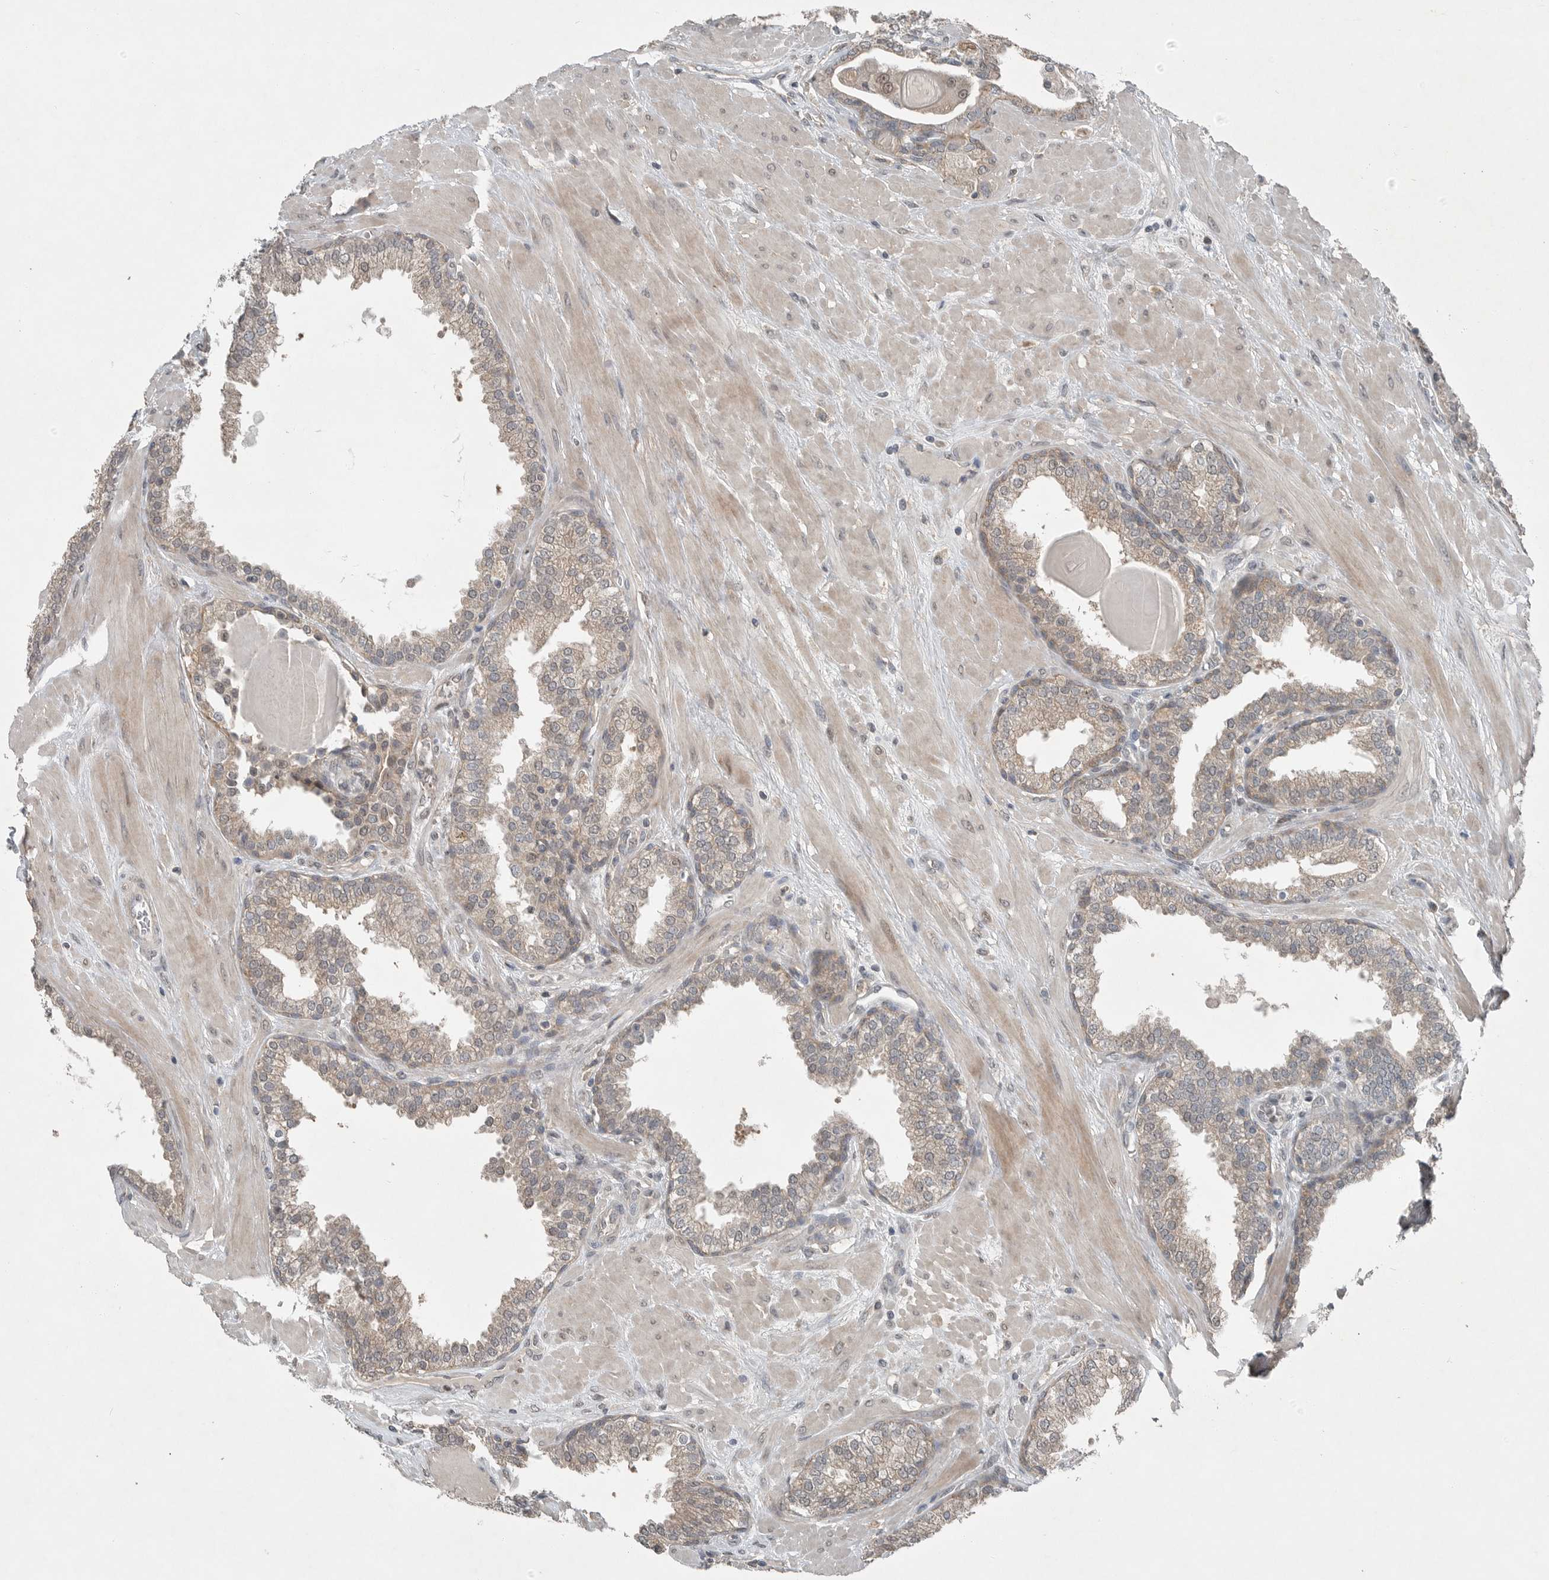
{"staining": {"intensity": "weak", "quantity": ">75%", "location": "cytoplasmic/membranous"}, "tissue": "prostate", "cell_type": "Glandular cells", "image_type": "normal", "snomed": [{"axis": "morphology", "description": "Normal tissue, NOS"}, {"axis": "topography", "description": "Prostate"}], "caption": "A brown stain highlights weak cytoplasmic/membranous expression of a protein in glandular cells of unremarkable human prostate. (IHC, brightfield microscopy, high magnification).", "gene": "MFAP3L", "patient": {"sex": "male", "age": 51}}